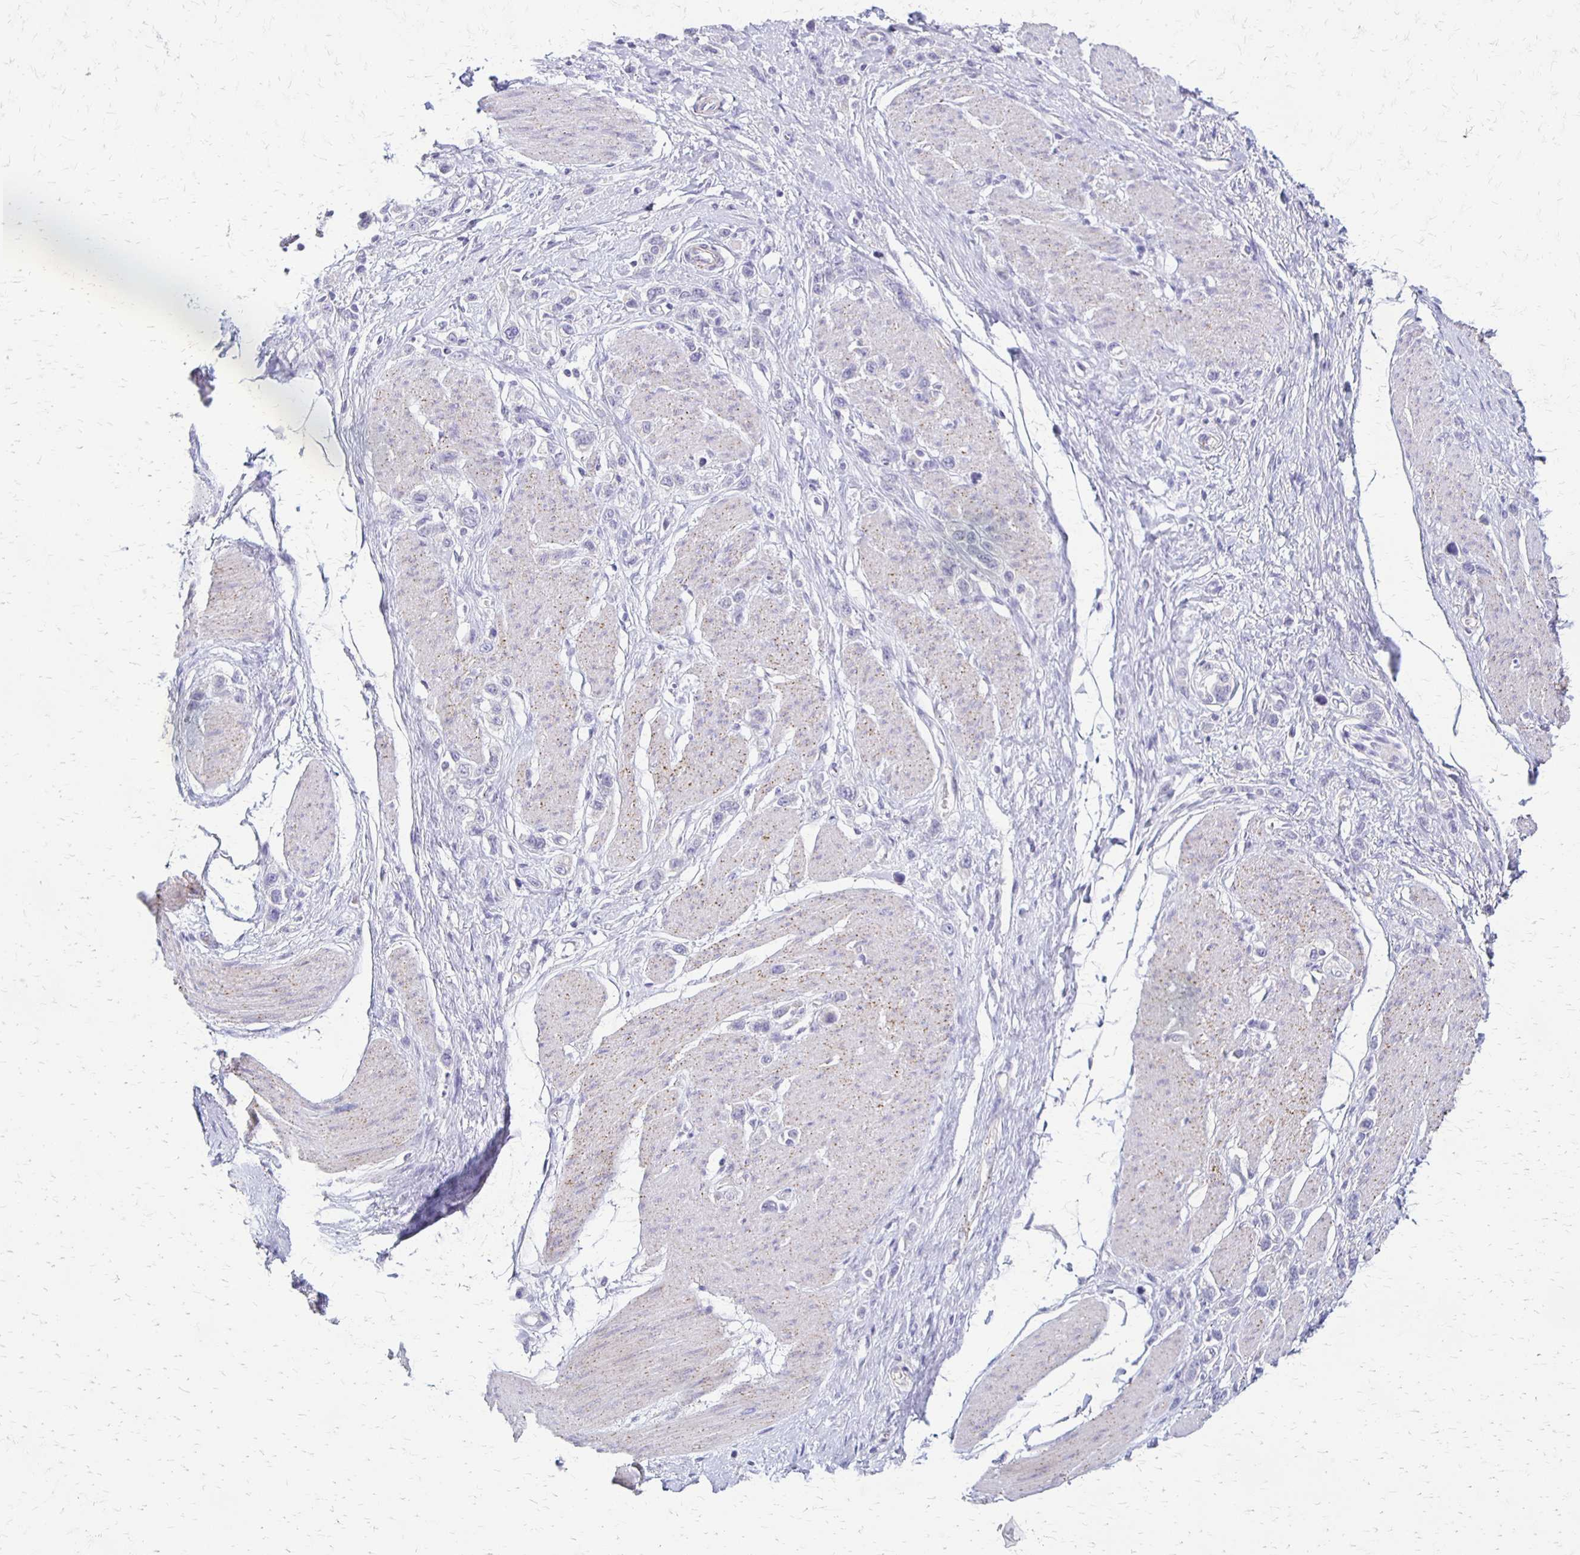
{"staining": {"intensity": "negative", "quantity": "none", "location": "none"}, "tissue": "stomach cancer", "cell_type": "Tumor cells", "image_type": "cancer", "snomed": [{"axis": "morphology", "description": "Adenocarcinoma, NOS"}, {"axis": "topography", "description": "Stomach"}], "caption": "Protein analysis of stomach cancer (adenocarcinoma) reveals no significant positivity in tumor cells.", "gene": "RHOC", "patient": {"sex": "female", "age": 65}}